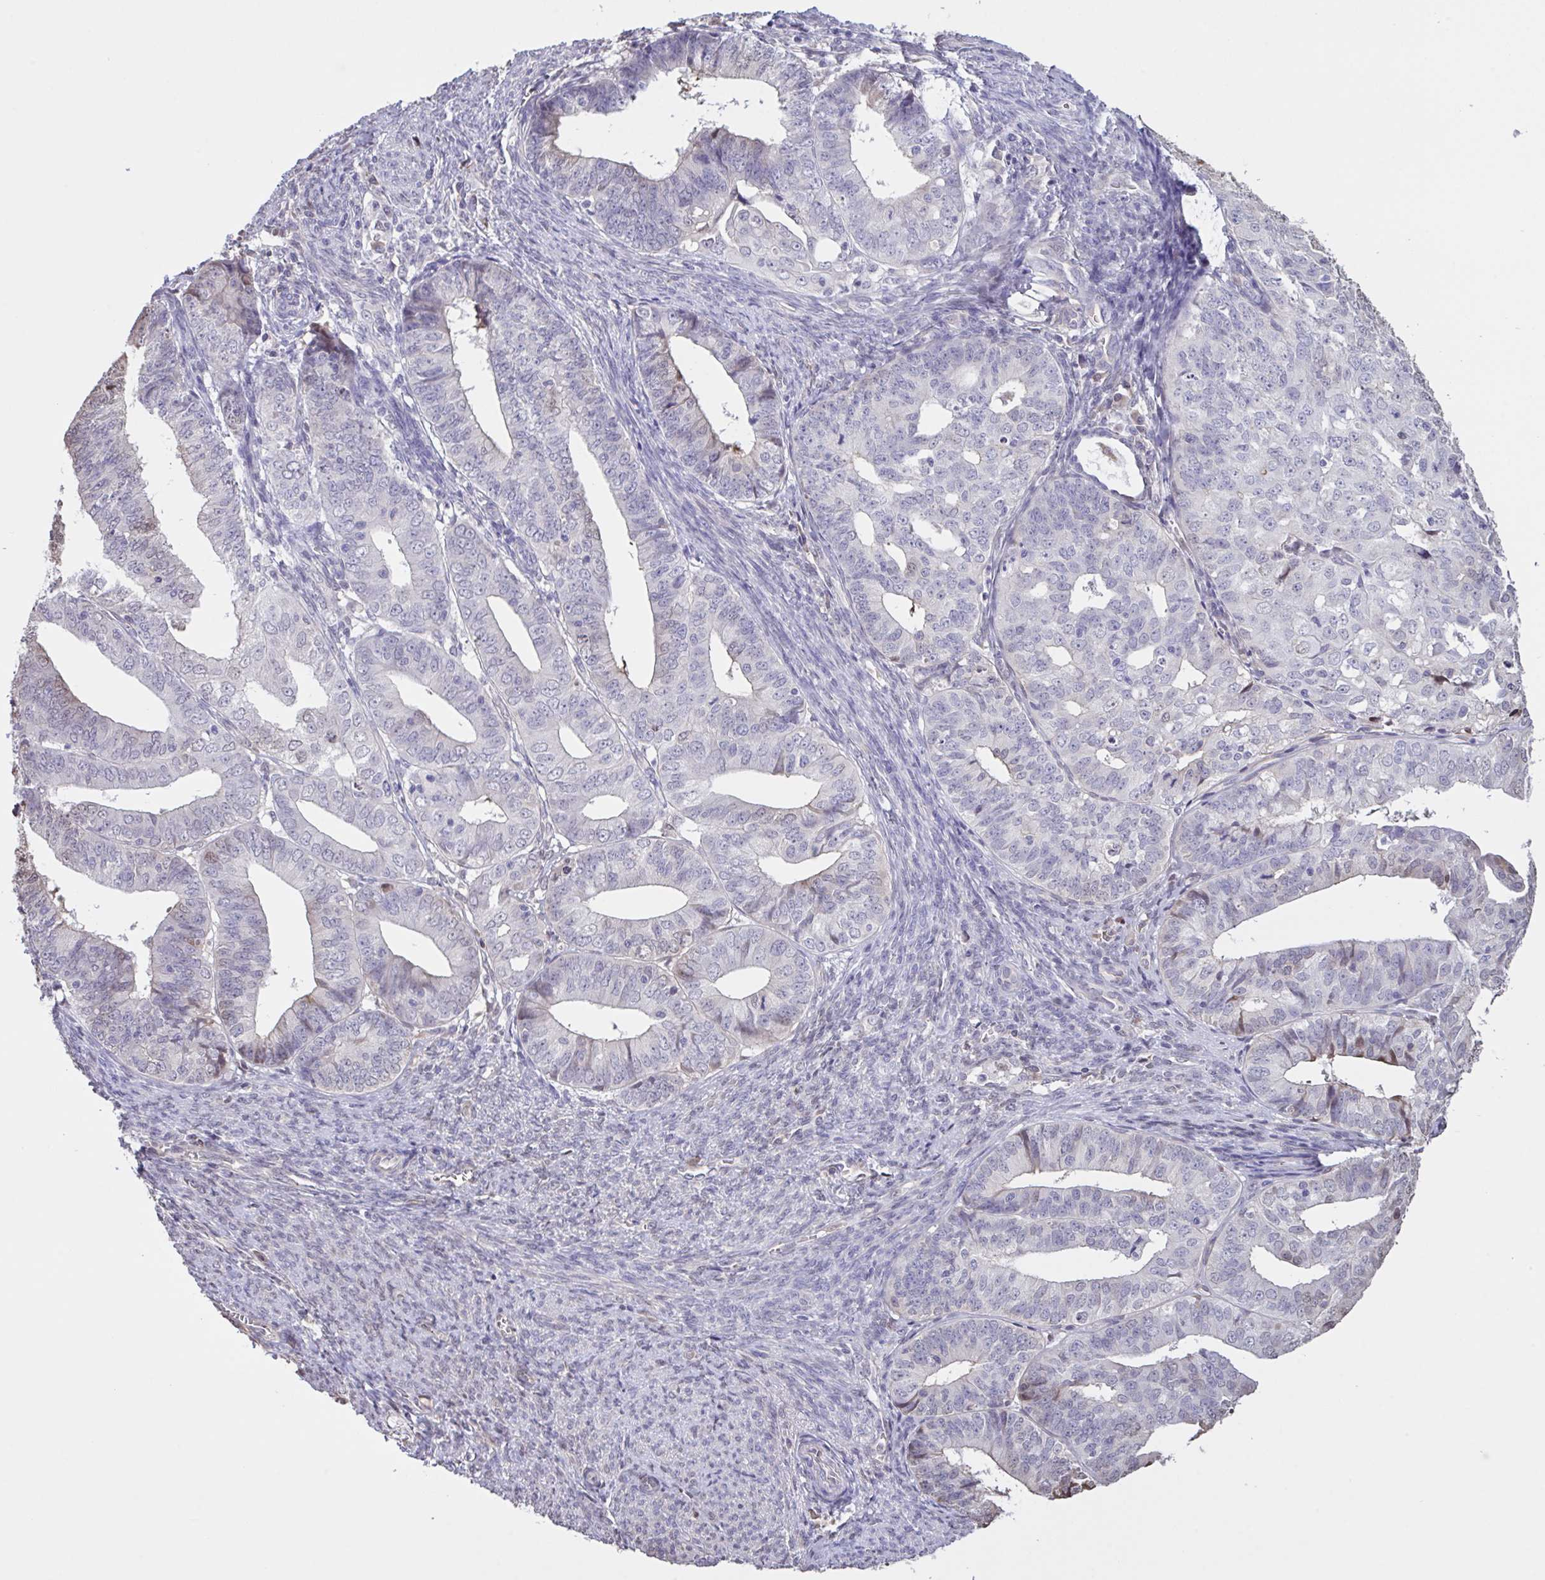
{"staining": {"intensity": "negative", "quantity": "none", "location": "none"}, "tissue": "endometrial cancer", "cell_type": "Tumor cells", "image_type": "cancer", "snomed": [{"axis": "morphology", "description": "Adenocarcinoma, NOS"}, {"axis": "topography", "description": "Endometrium"}], "caption": "Tumor cells show no significant staining in endometrial adenocarcinoma.", "gene": "MRGPRX2", "patient": {"sex": "female", "age": 56}}